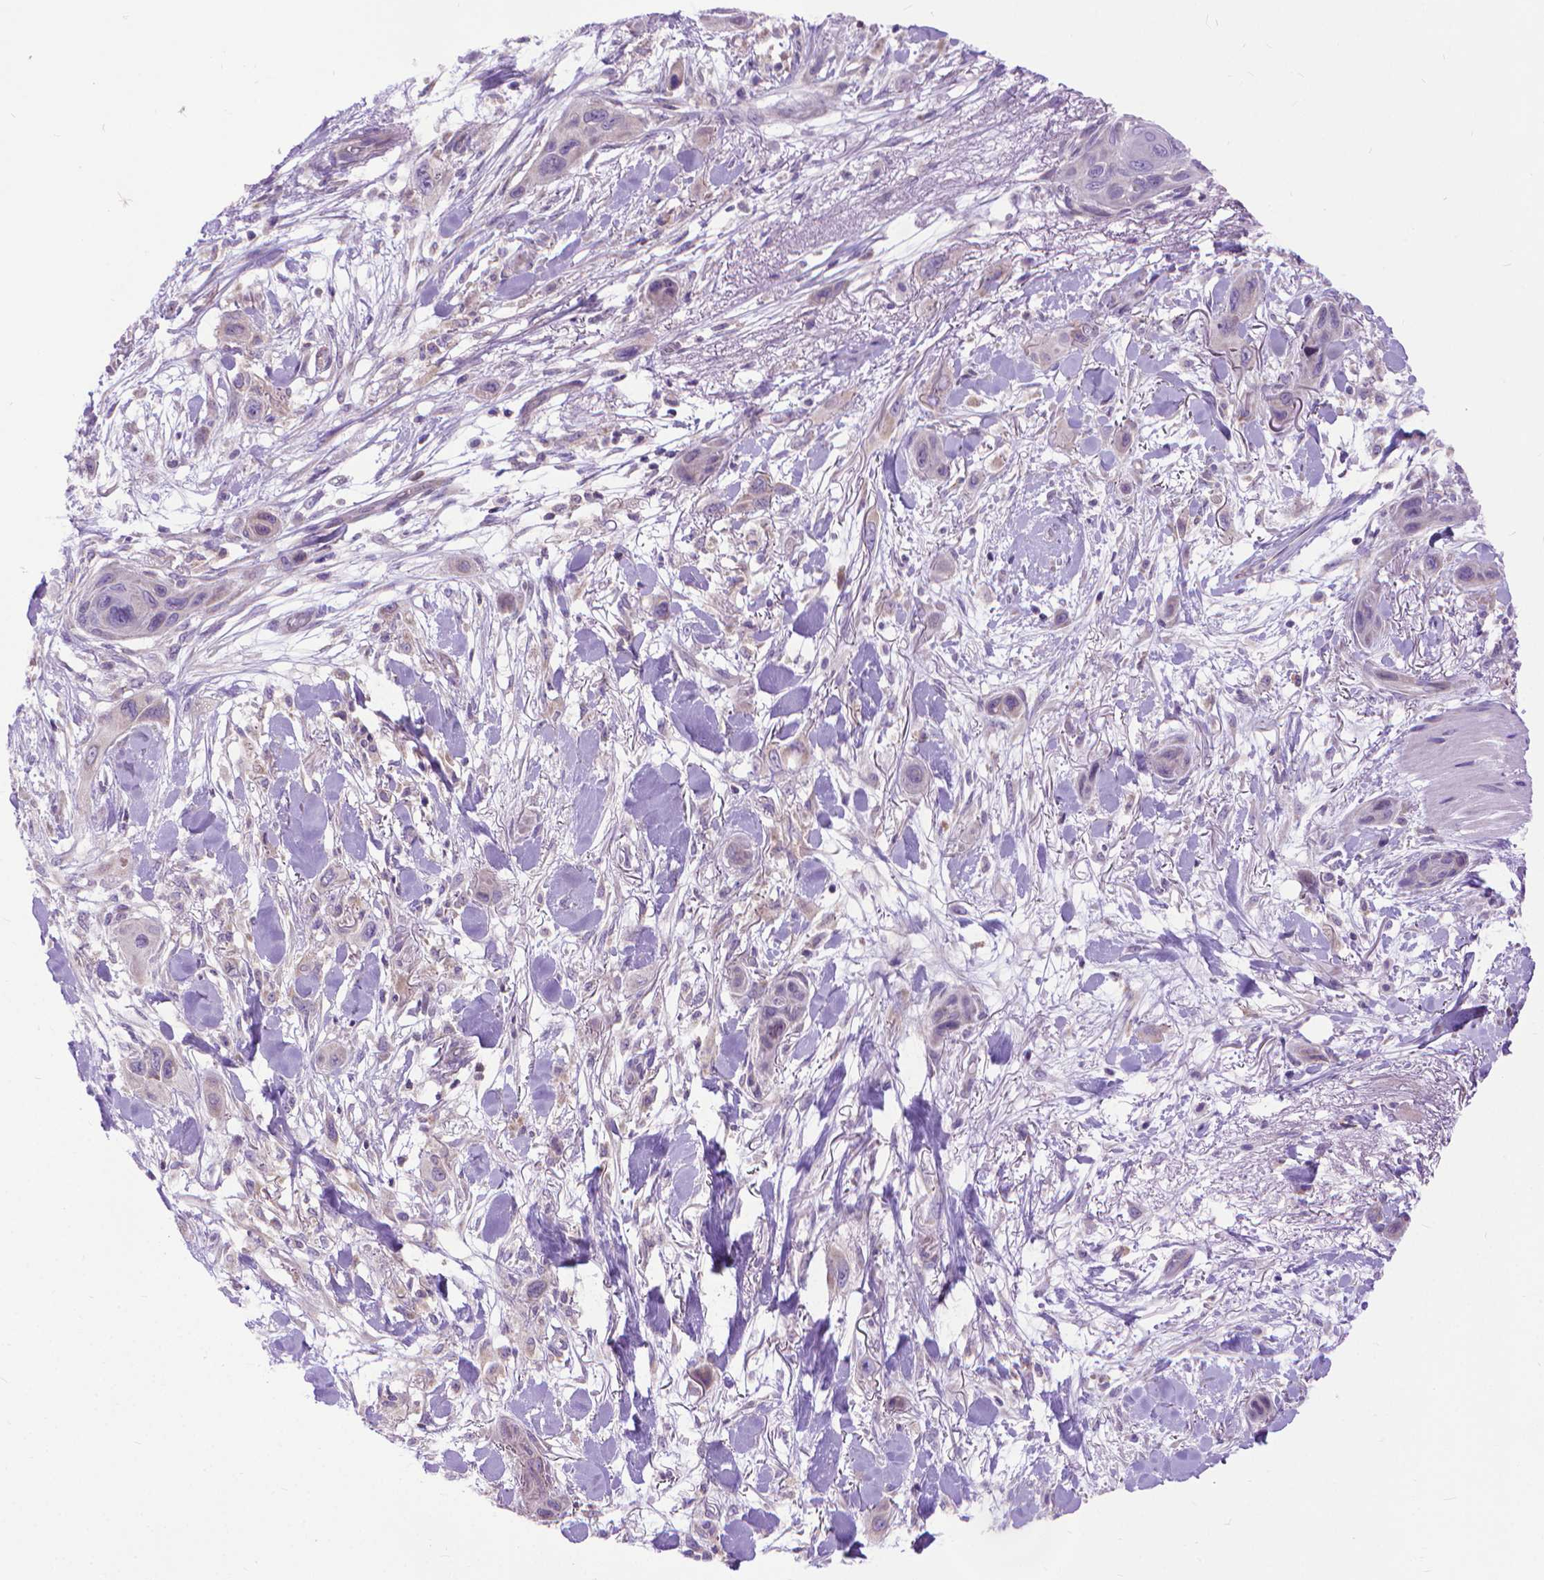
{"staining": {"intensity": "negative", "quantity": "none", "location": "none"}, "tissue": "skin cancer", "cell_type": "Tumor cells", "image_type": "cancer", "snomed": [{"axis": "morphology", "description": "Squamous cell carcinoma, NOS"}, {"axis": "topography", "description": "Skin"}], "caption": "The image displays no staining of tumor cells in squamous cell carcinoma (skin).", "gene": "SYN1", "patient": {"sex": "male", "age": 79}}